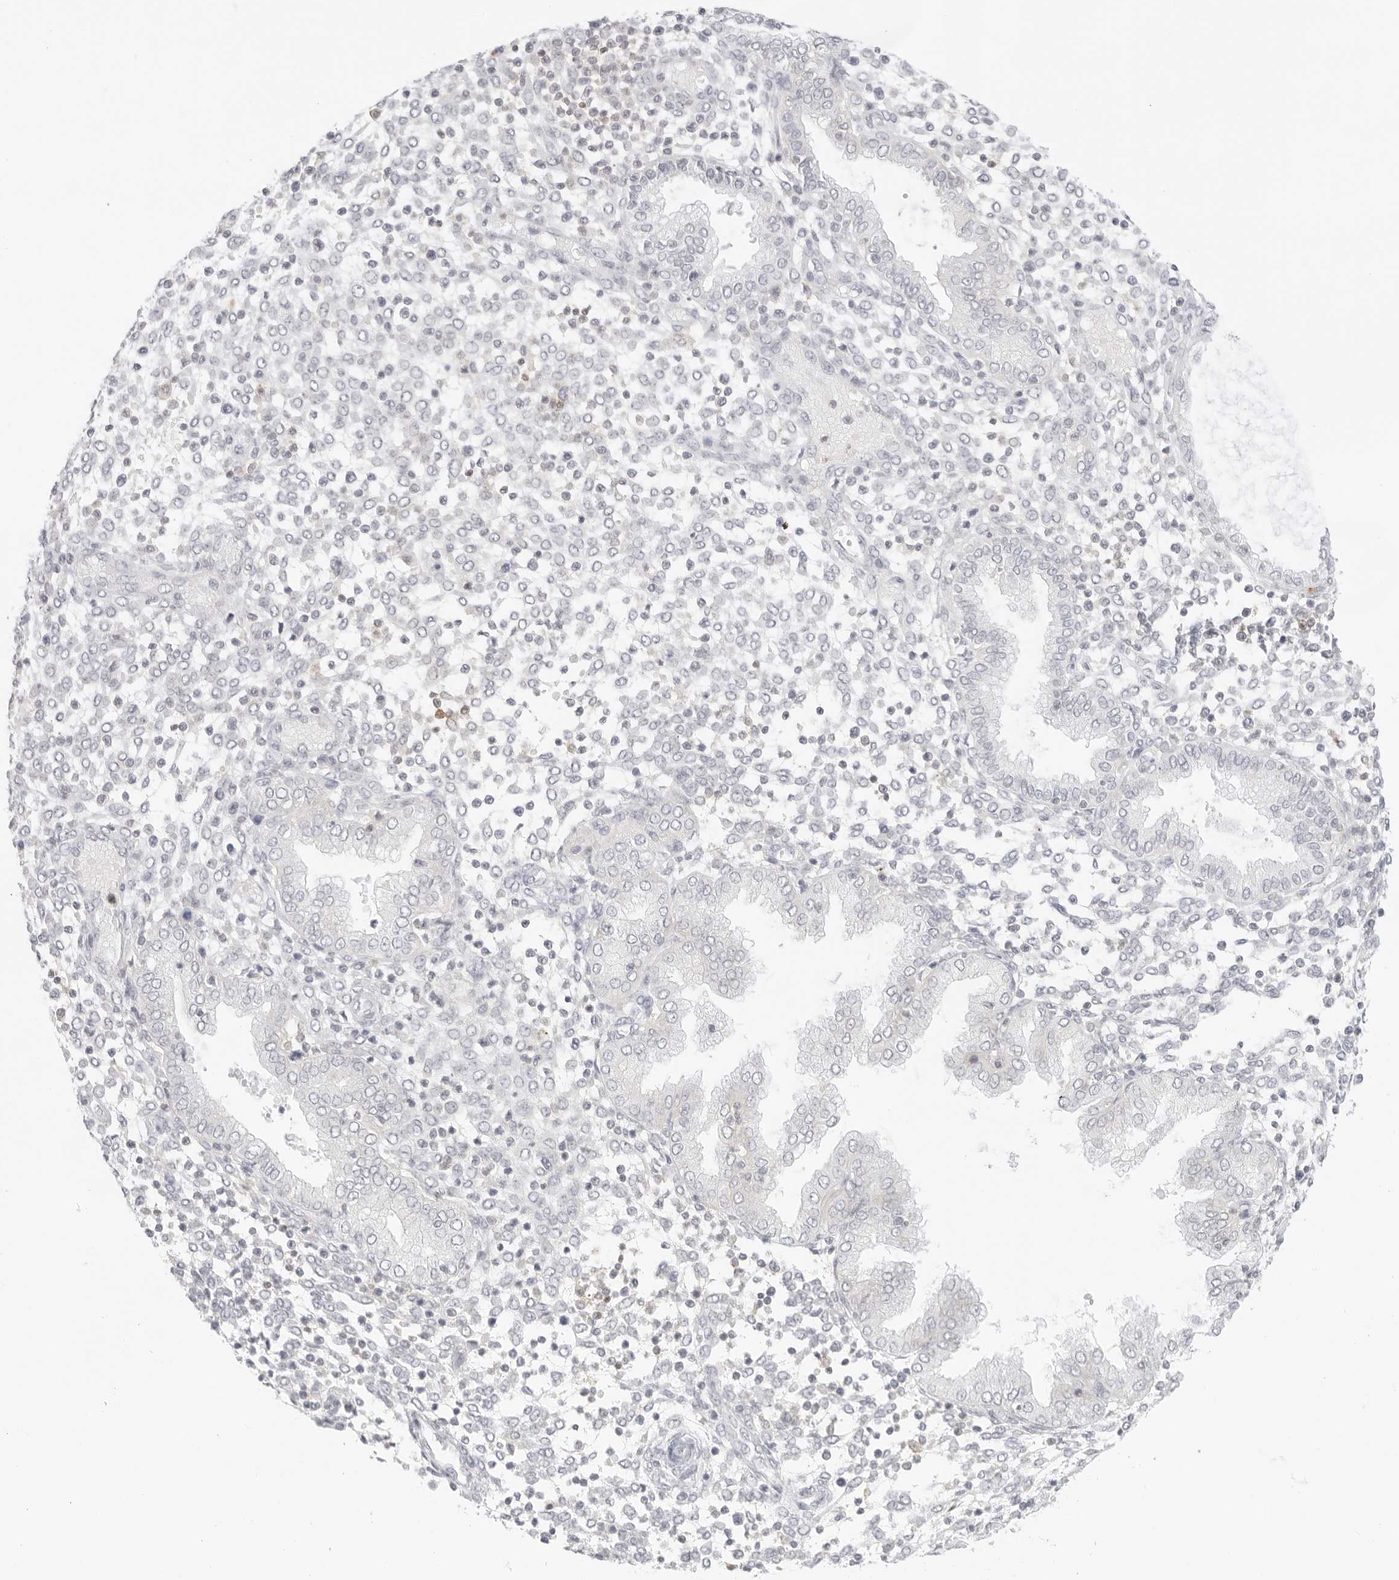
{"staining": {"intensity": "negative", "quantity": "none", "location": "none"}, "tissue": "endometrium", "cell_type": "Cells in endometrial stroma", "image_type": "normal", "snomed": [{"axis": "morphology", "description": "Normal tissue, NOS"}, {"axis": "topography", "description": "Endometrium"}], "caption": "Immunohistochemical staining of benign endometrium displays no significant expression in cells in endometrial stroma. (IHC, brightfield microscopy, high magnification).", "gene": "TNFRSF14", "patient": {"sex": "female", "age": 53}}